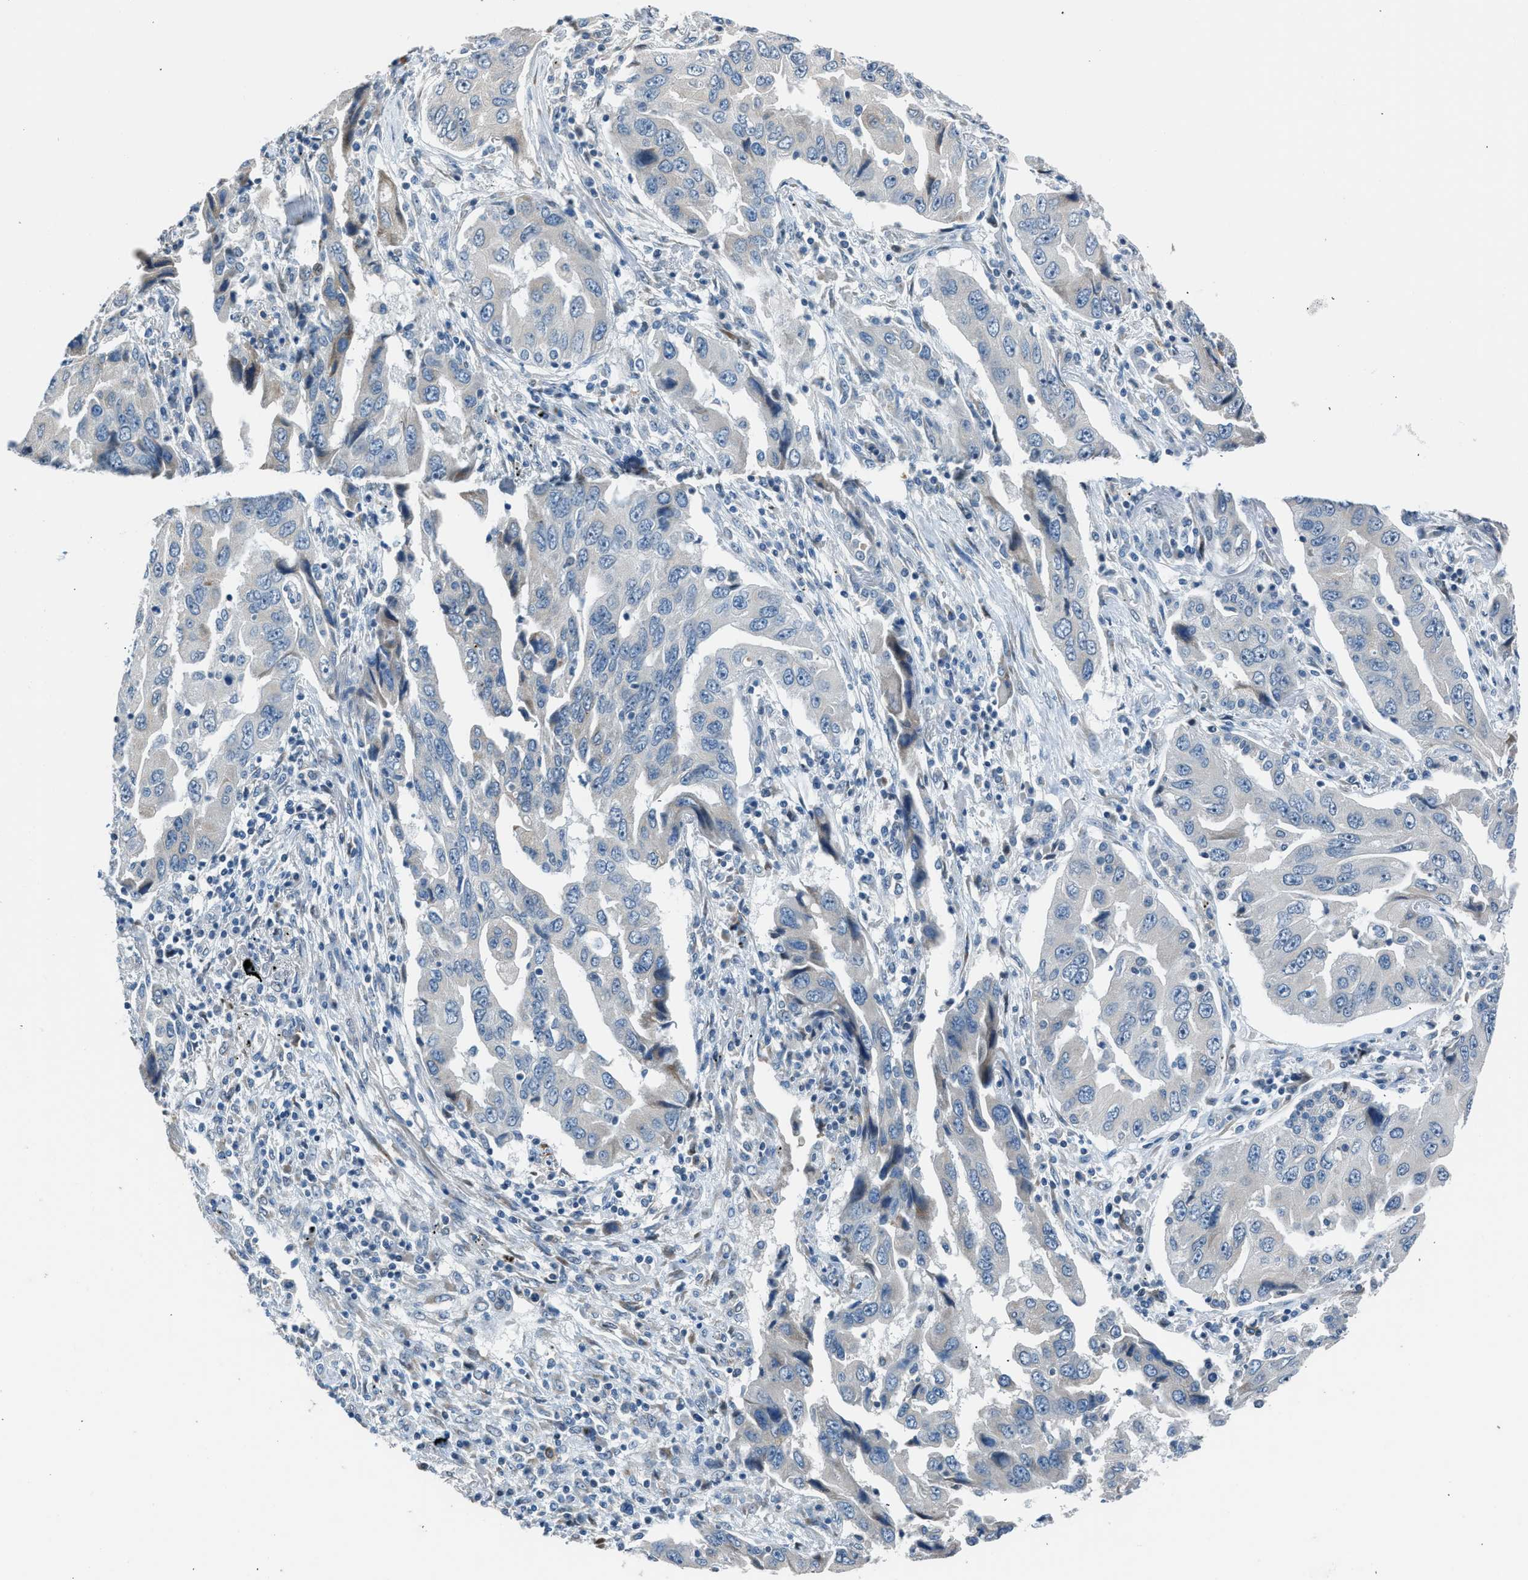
{"staining": {"intensity": "weak", "quantity": "<25%", "location": "cytoplasmic/membranous"}, "tissue": "lung cancer", "cell_type": "Tumor cells", "image_type": "cancer", "snomed": [{"axis": "morphology", "description": "Adenocarcinoma, NOS"}, {"axis": "topography", "description": "Lung"}], "caption": "DAB immunohistochemical staining of human lung cancer (adenocarcinoma) demonstrates no significant staining in tumor cells.", "gene": "RNF41", "patient": {"sex": "female", "age": 65}}